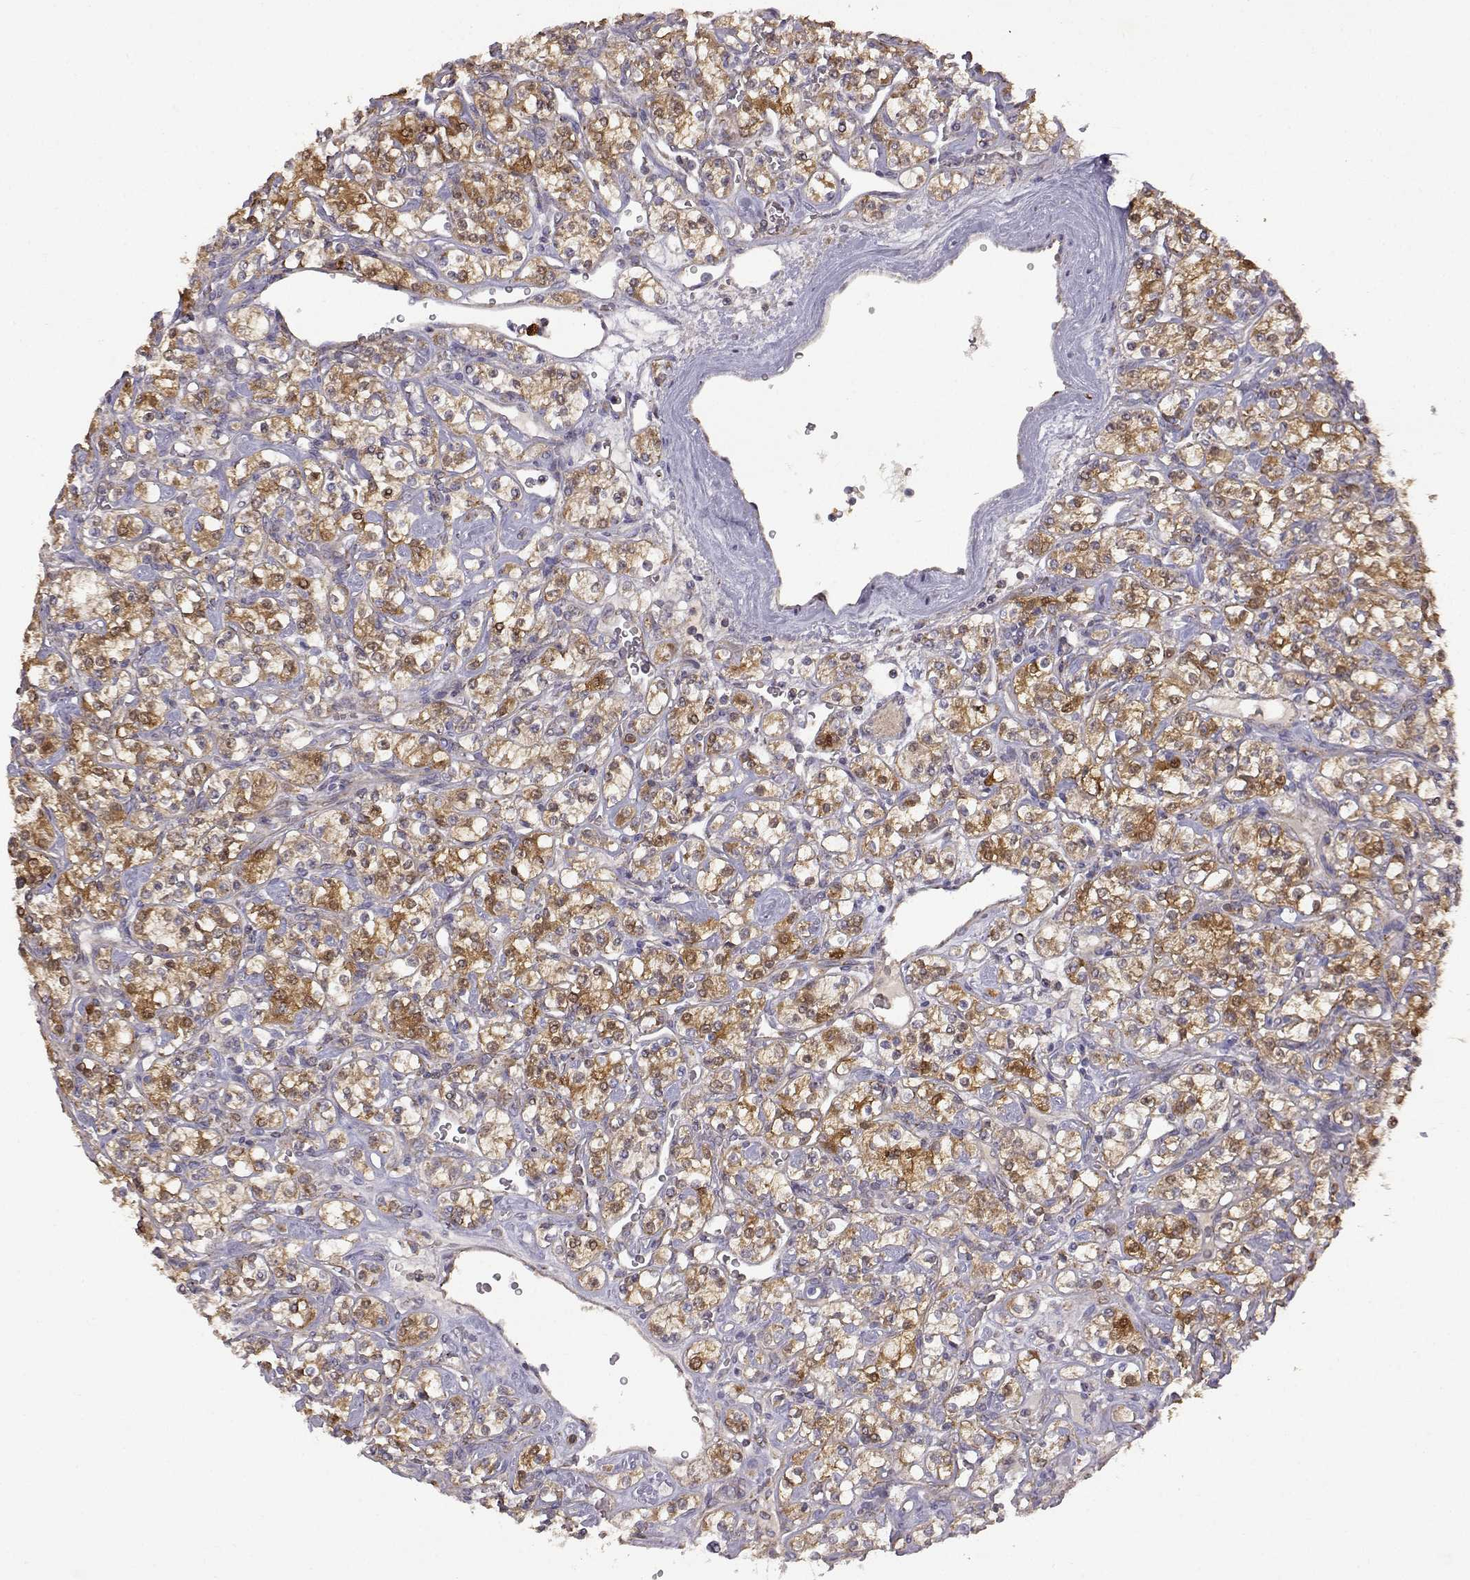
{"staining": {"intensity": "moderate", "quantity": "25%-75%", "location": "cytoplasmic/membranous"}, "tissue": "renal cancer", "cell_type": "Tumor cells", "image_type": "cancer", "snomed": [{"axis": "morphology", "description": "Adenocarcinoma, NOS"}, {"axis": "topography", "description": "Kidney"}], "caption": "Adenocarcinoma (renal) tissue reveals moderate cytoplasmic/membranous expression in approximately 25%-75% of tumor cells The protein is shown in brown color, while the nuclei are stained blue.", "gene": "DDC", "patient": {"sex": "male", "age": 77}}